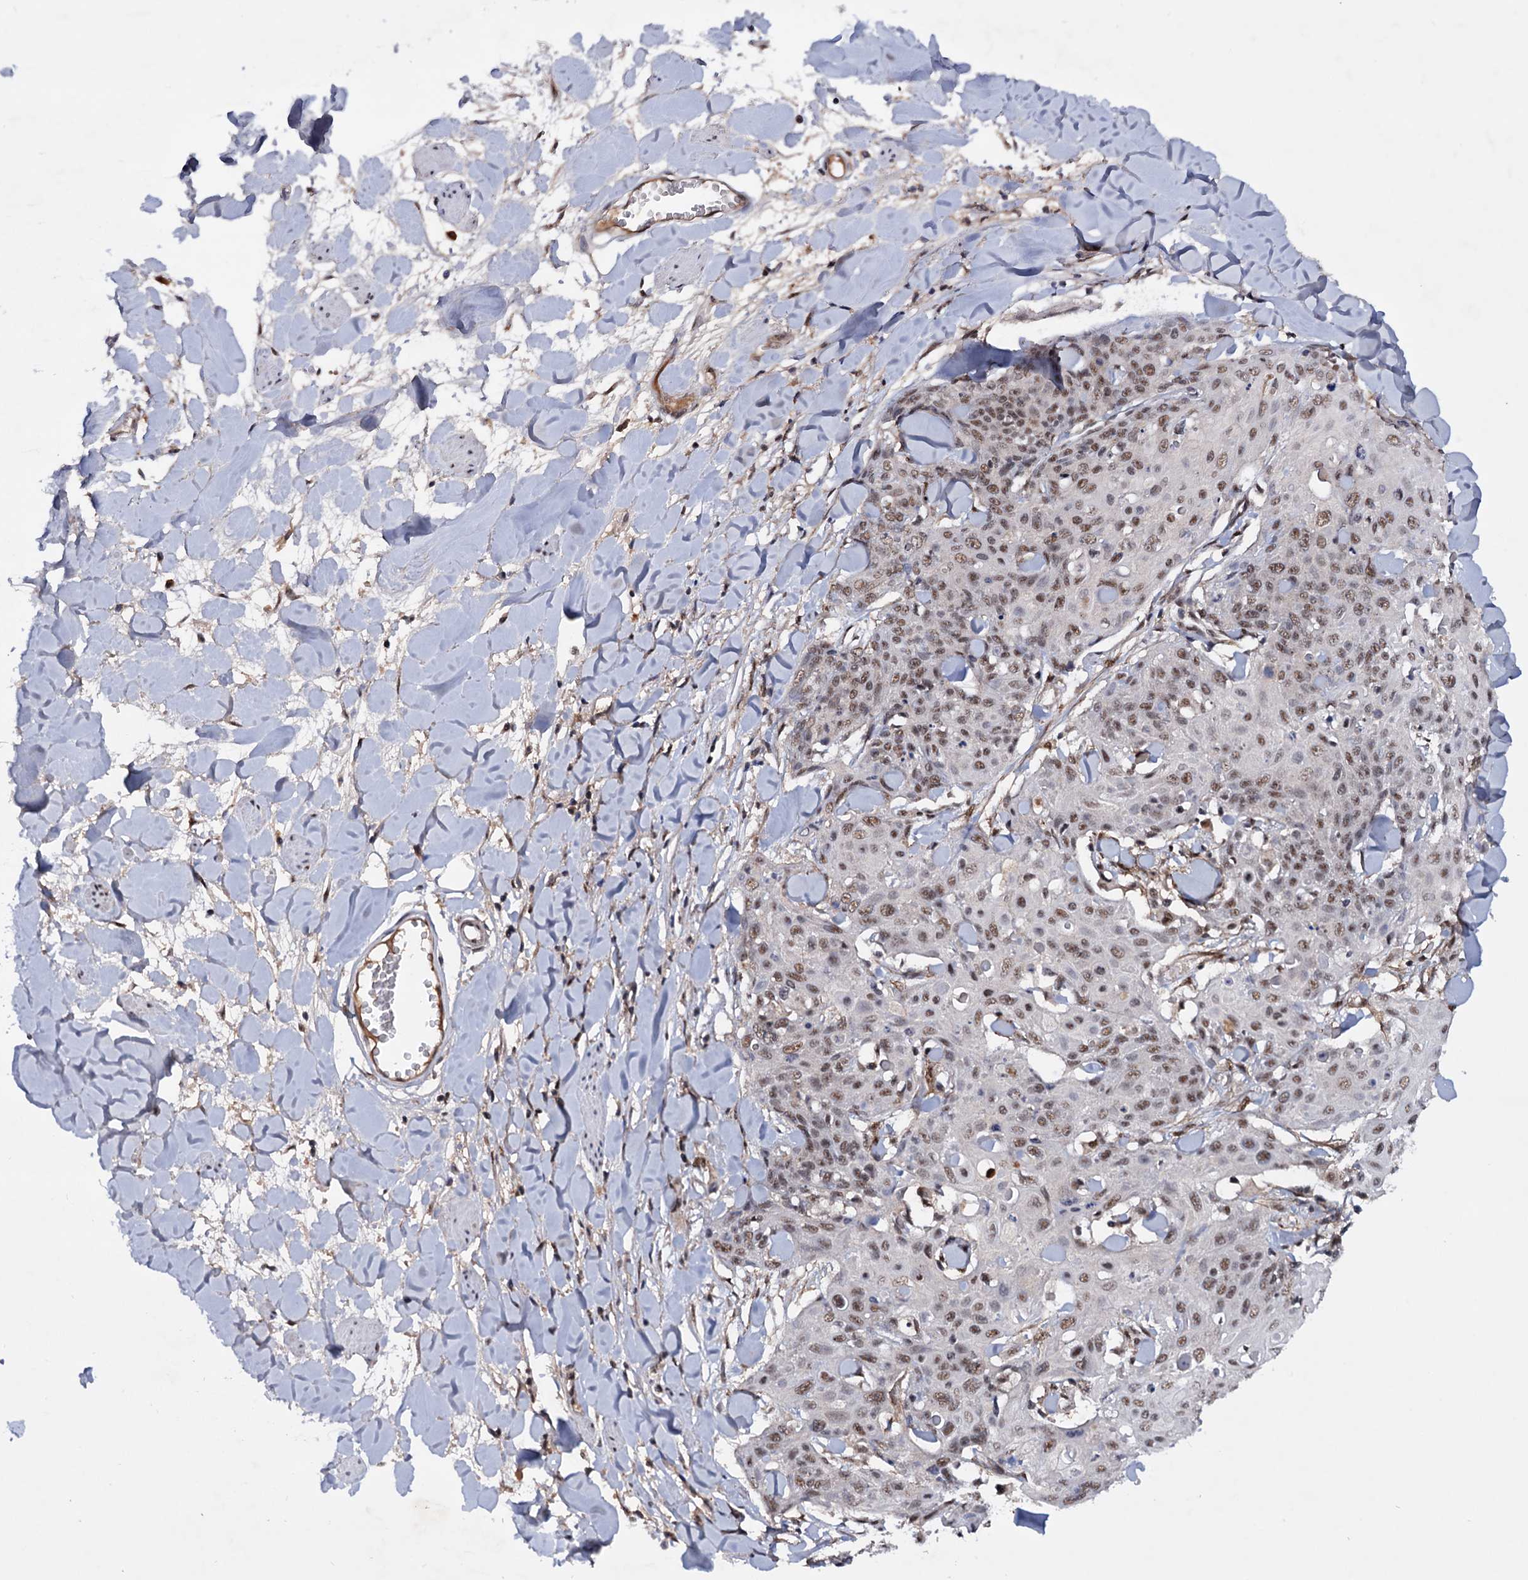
{"staining": {"intensity": "moderate", "quantity": ">75%", "location": "nuclear"}, "tissue": "skin cancer", "cell_type": "Tumor cells", "image_type": "cancer", "snomed": [{"axis": "morphology", "description": "Squamous cell carcinoma, NOS"}, {"axis": "topography", "description": "Skin"}, {"axis": "topography", "description": "Vulva"}], "caption": "A brown stain highlights moderate nuclear expression of a protein in human squamous cell carcinoma (skin) tumor cells.", "gene": "TBC1D12", "patient": {"sex": "female", "age": 85}}